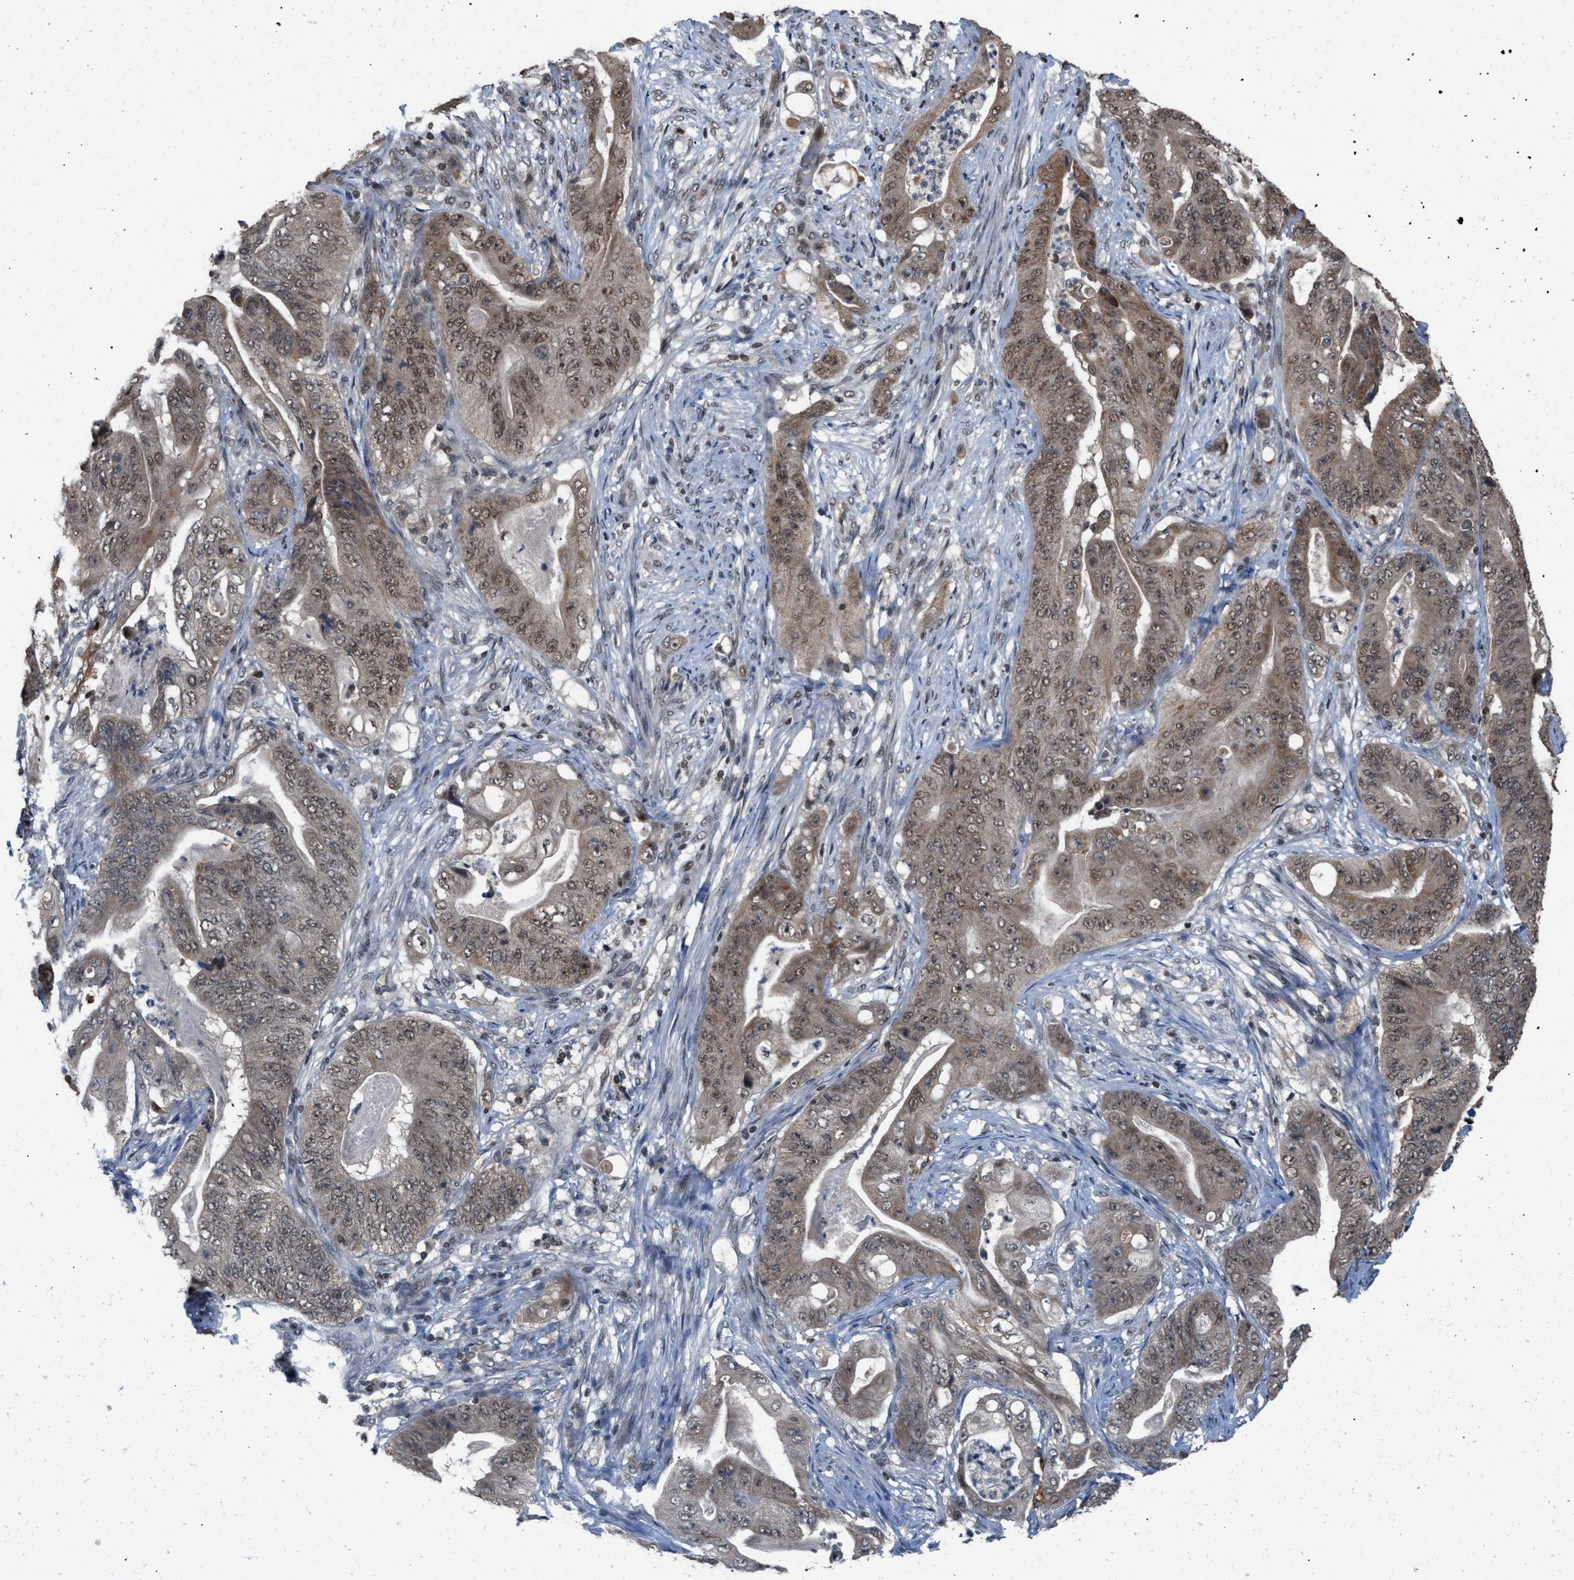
{"staining": {"intensity": "weak", "quantity": ">75%", "location": "cytoplasmic/membranous,nuclear"}, "tissue": "stomach cancer", "cell_type": "Tumor cells", "image_type": "cancer", "snomed": [{"axis": "morphology", "description": "Adenocarcinoma, NOS"}, {"axis": "topography", "description": "Stomach"}], "caption": "Stomach adenocarcinoma stained with DAB immunohistochemistry shows low levels of weak cytoplasmic/membranous and nuclear positivity in approximately >75% of tumor cells. (Stains: DAB in brown, nuclei in blue, Microscopy: brightfield microscopy at high magnification).", "gene": "C9orf78", "patient": {"sex": "female", "age": 73}}